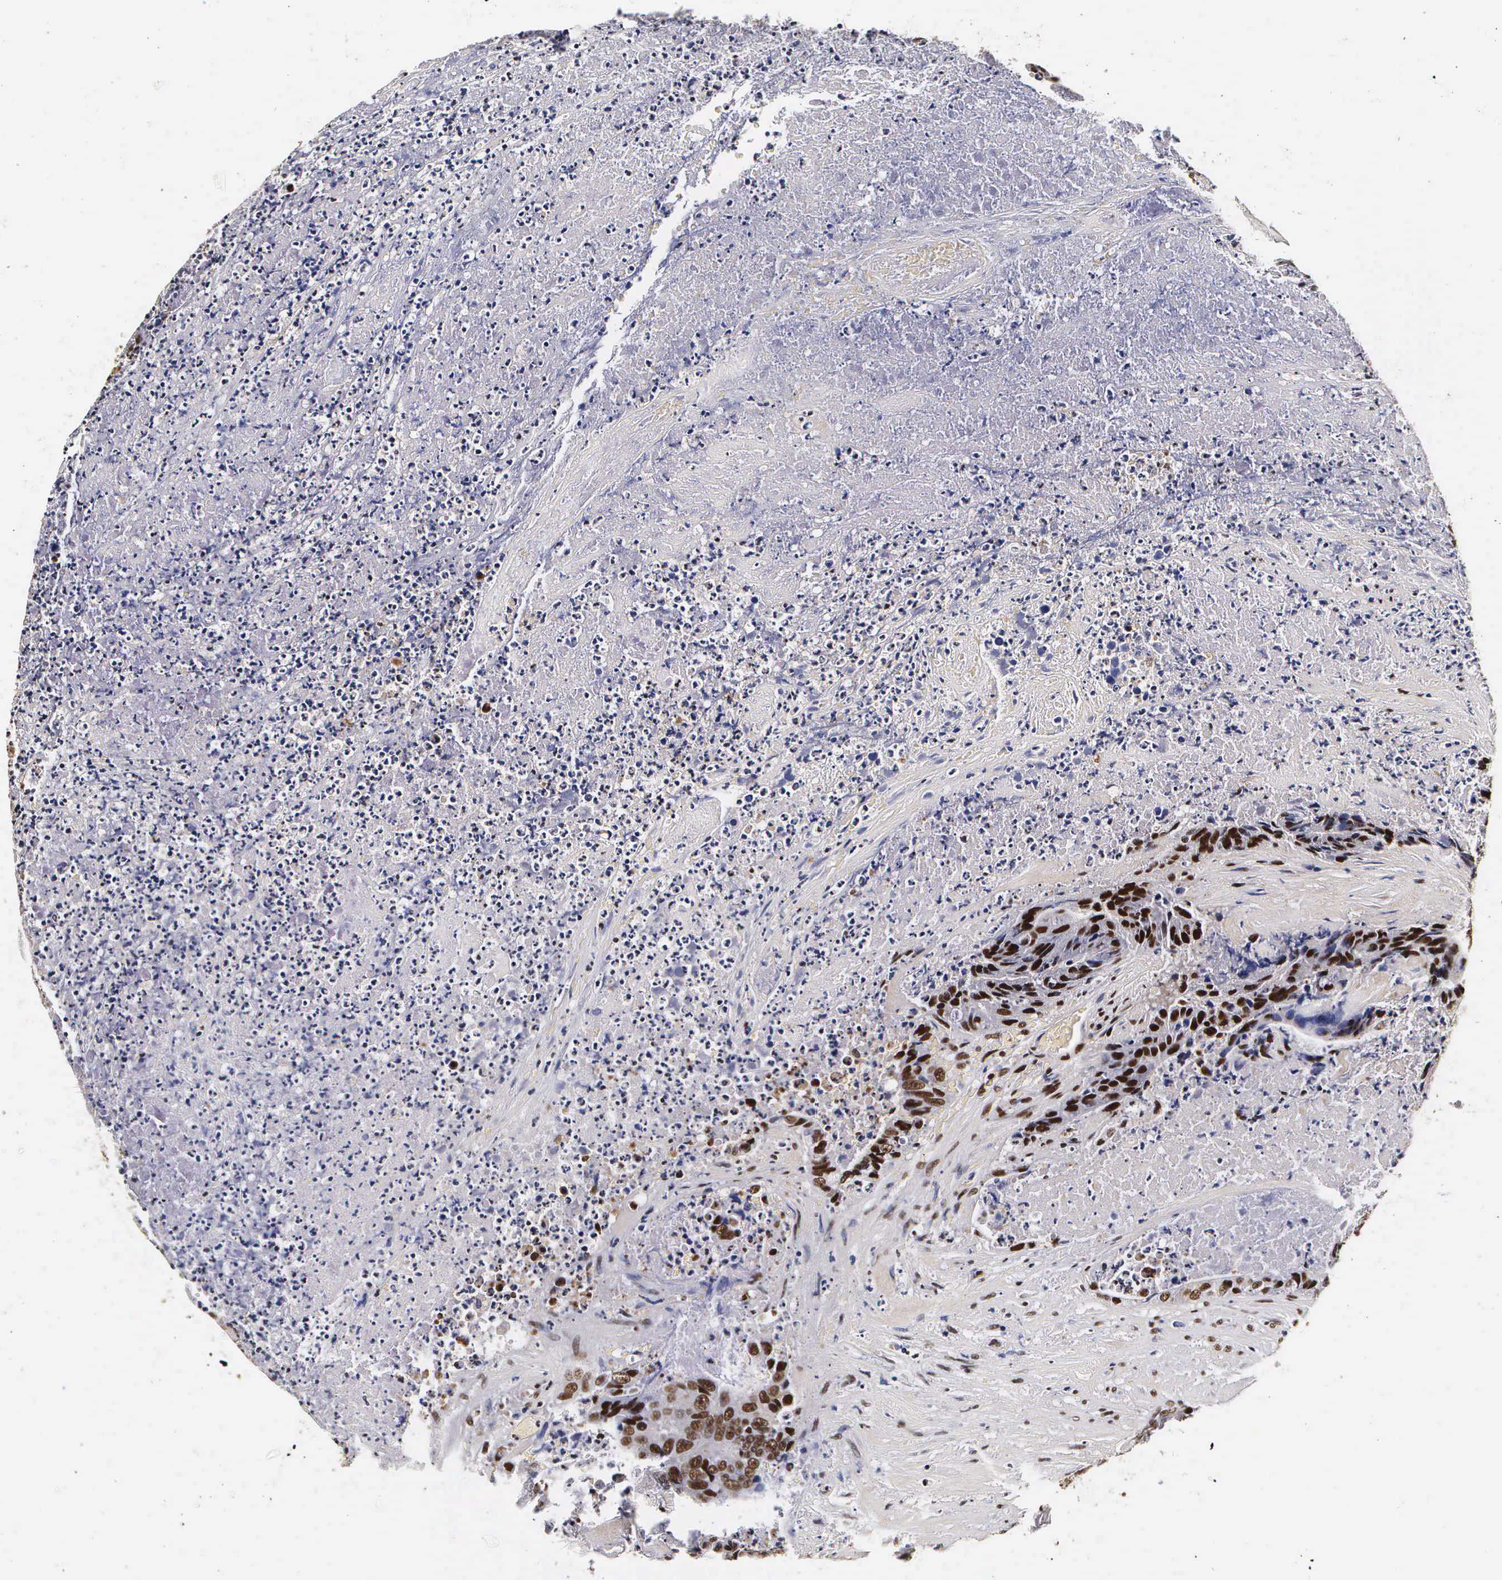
{"staining": {"intensity": "strong", "quantity": ">75%", "location": "nuclear"}, "tissue": "colorectal cancer", "cell_type": "Tumor cells", "image_type": "cancer", "snomed": [{"axis": "morphology", "description": "Adenocarcinoma, NOS"}, {"axis": "topography", "description": "Rectum"}], "caption": "Immunohistochemistry (IHC) staining of colorectal cancer (adenocarcinoma), which shows high levels of strong nuclear staining in approximately >75% of tumor cells indicating strong nuclear protein staining. The staining was performed using DAB (3,3'-diaminobenzidine) (brown) for protein detection and nuclei were counterstained in hematoxylin (blue).", "gene": "PABPN1", "patient": {"sex": "female", "age": 65}}